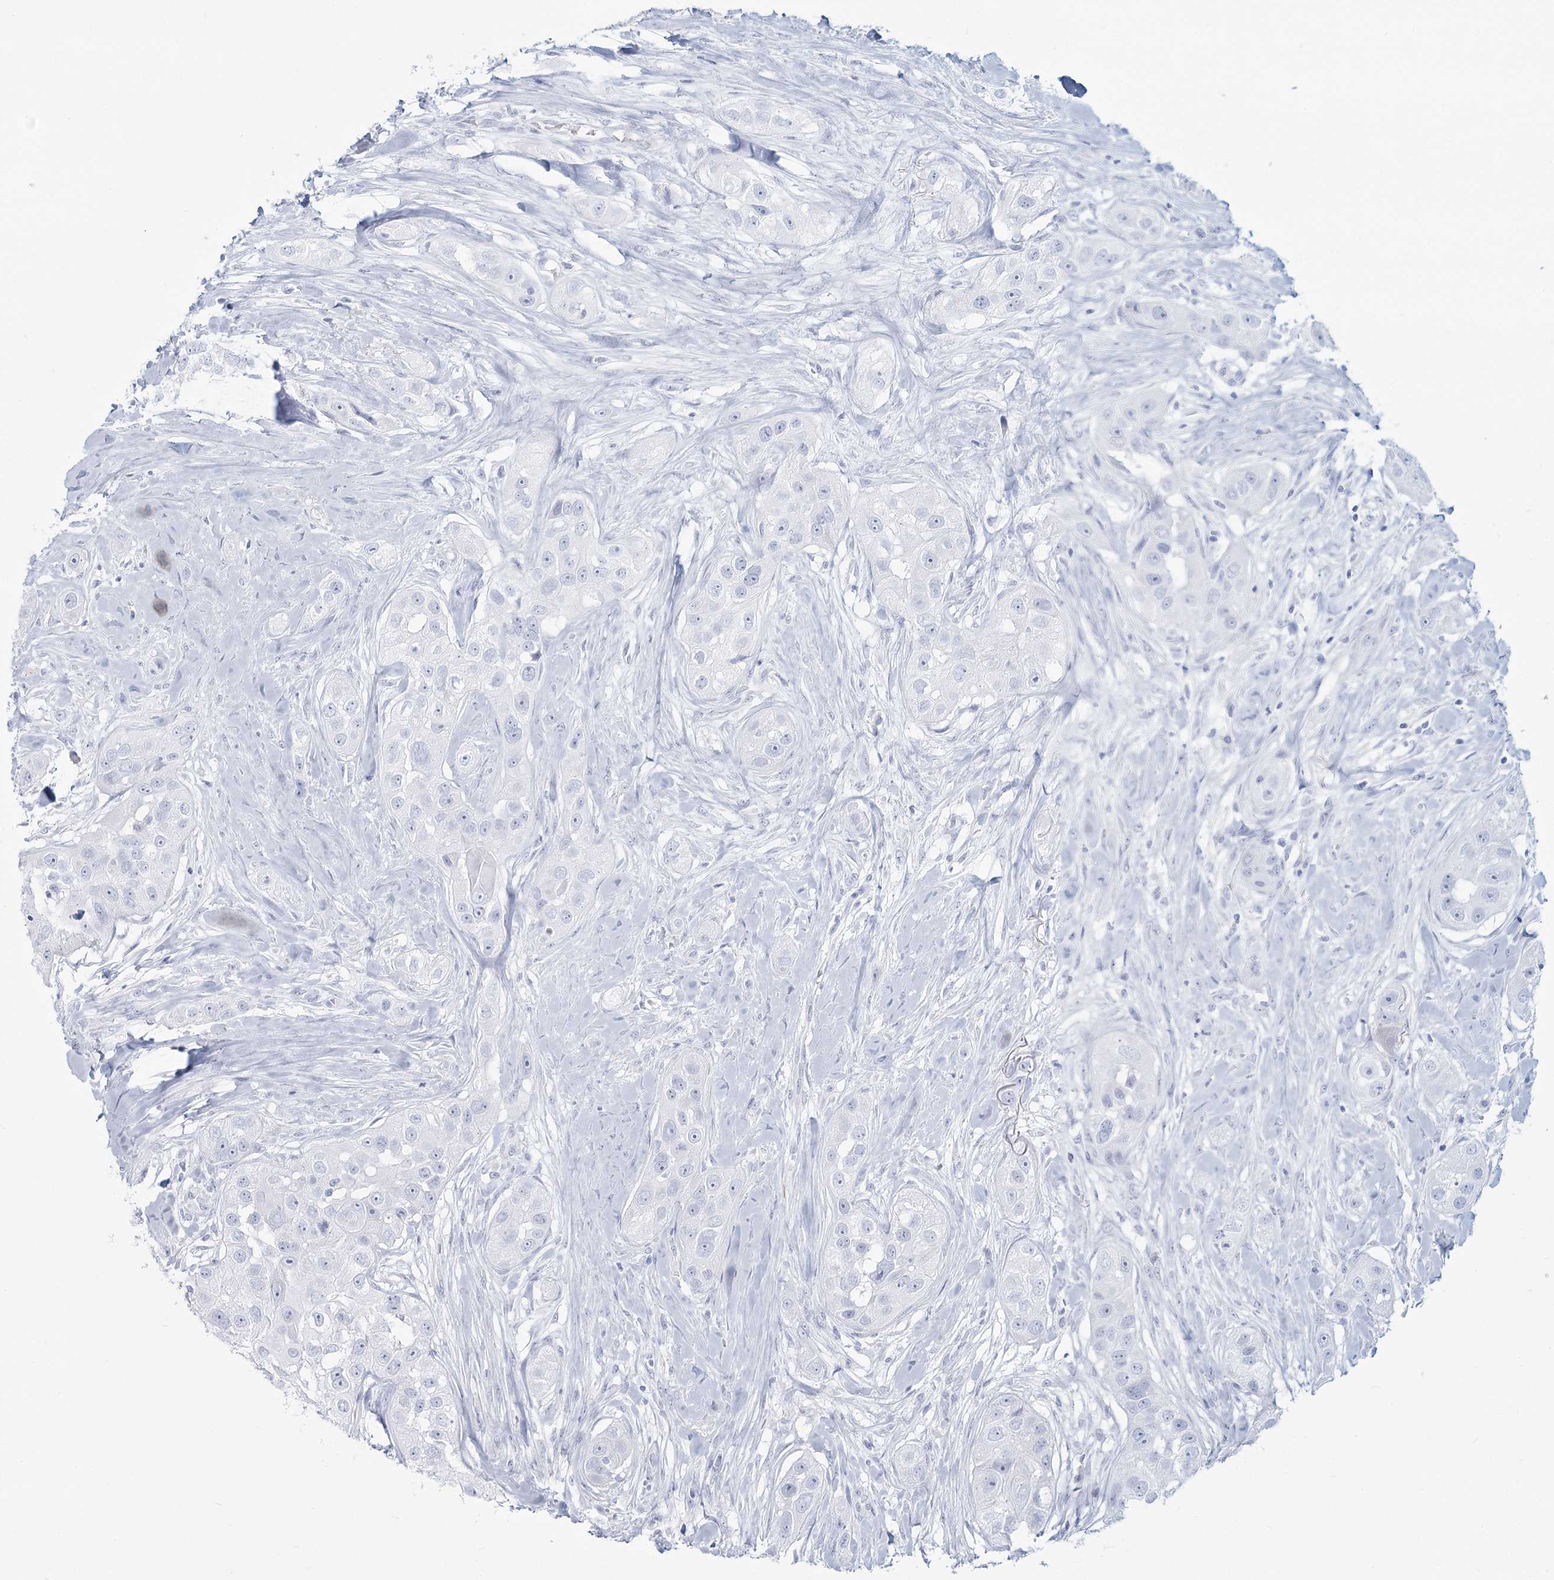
{"staining": {"intensity": "negative", "quantity": "none", "location": "none"}, "tissue": "head and neck cancer", "cell_type": "Tumor cells", "image_type": "cancer", "snomed": [{"axis": "morphology", "description": "Normal tissue, NOS"}, {"axis": "morphology", "description": "Squamous cell carcinoma, NOS"}, {"axis": "topography", "description": "Skeletal muscle"}, {"axis": "topography", "description": "Head-Neck"}], "caption": "Protein analysis of head and neck cancer (squamous cell carcinoma) demonstrates no significant positivity in tumor cells.", "gene": "SLC6A19", "patient": {"sex": "male", "age": 51}}